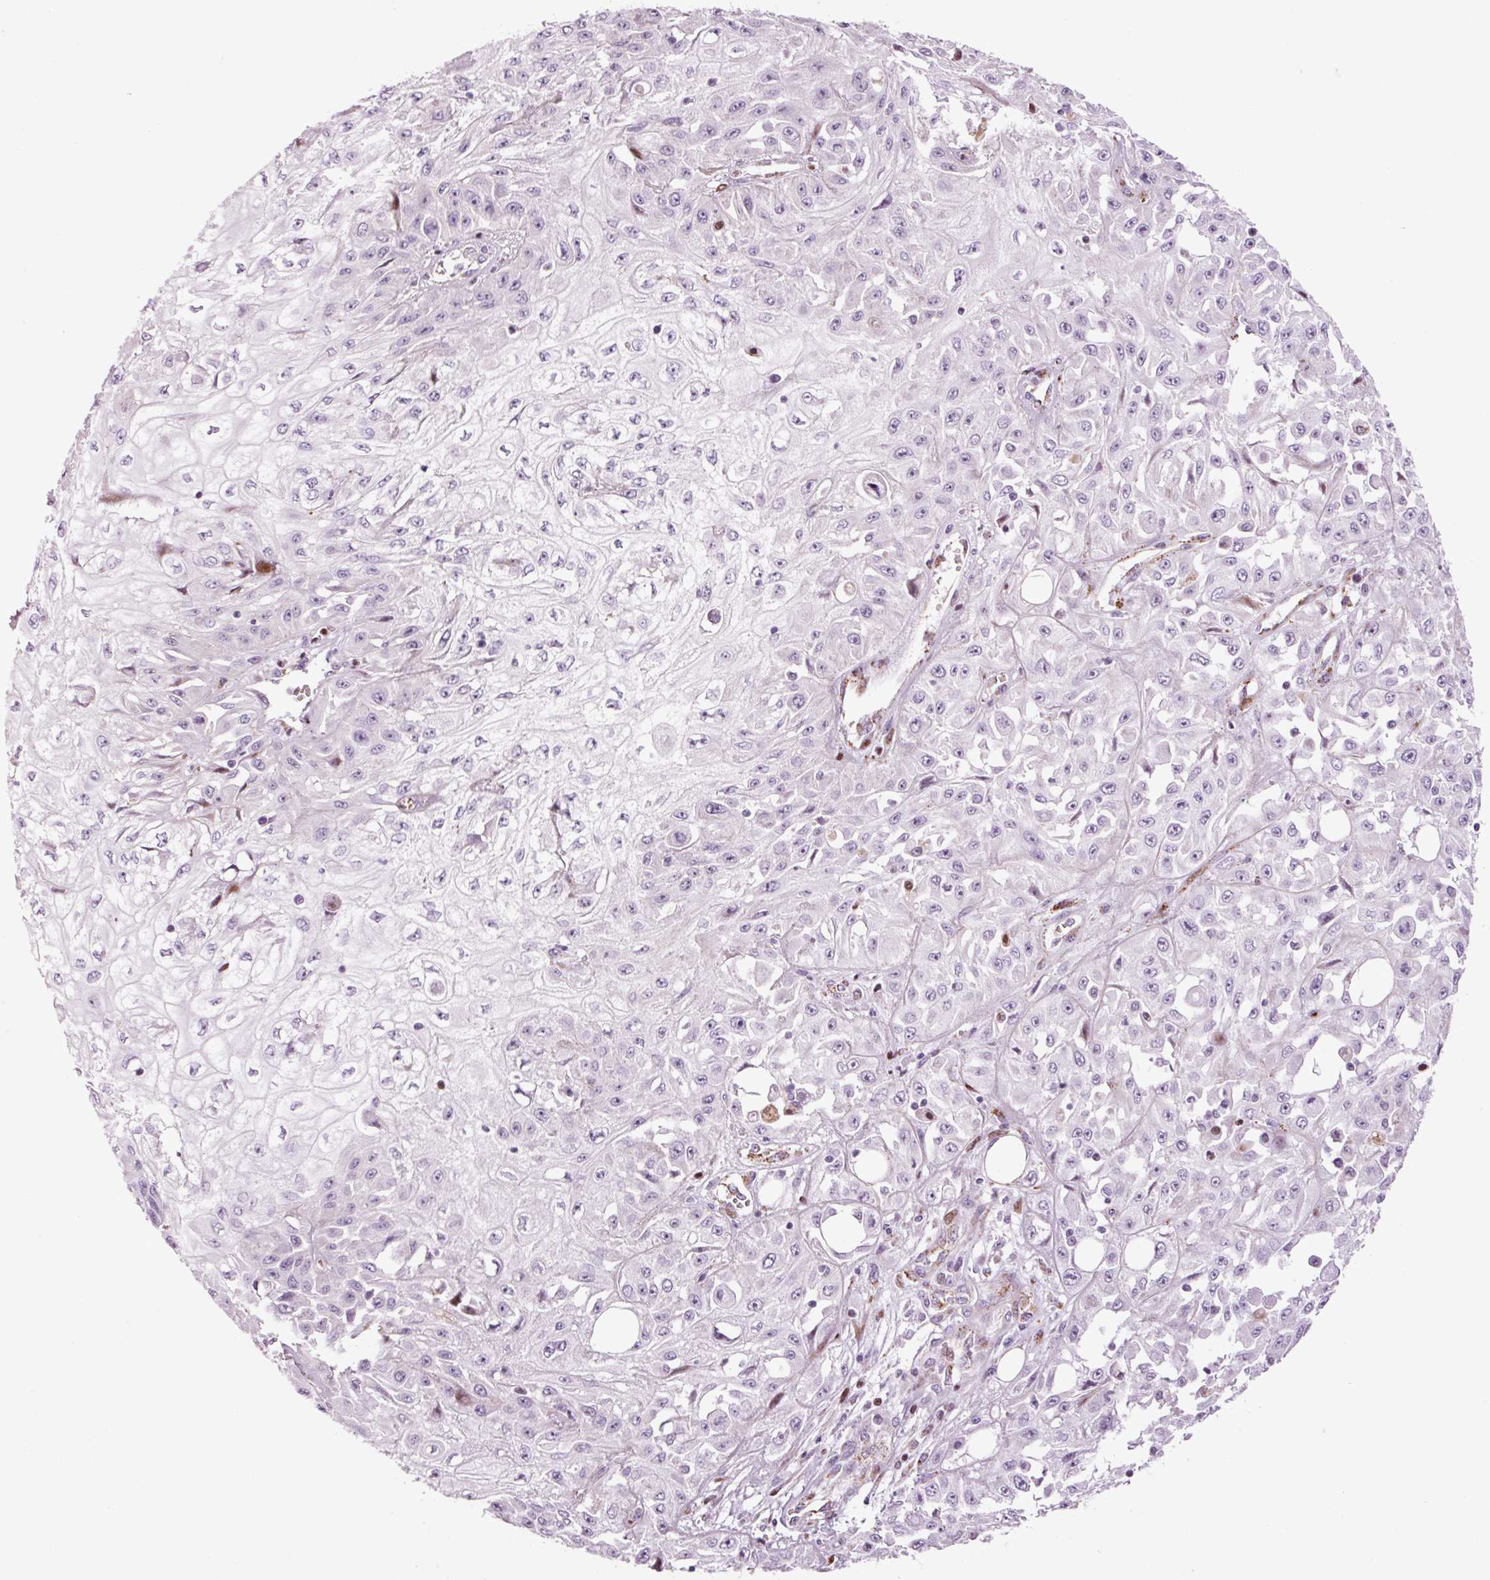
{"staining": {"intensity": "negative", "quantity": "none", "location": "none"}, "tissue": "skin cancer", "cell_type": "Tumor cells", "image_type": "cancer", "snomed": [{"axis": "morphology", "description": "Squamous cell carcinoma, NOS"}, {"axis": "morphology", "description": "Squamous cell carcinoma, metastatic, NOS"}, {"axis": "topography", "description": "Skin"}, {"axis": "topography", "description": "Lymph node"}], "caption": "Skin cancer (squamous cell carcinoma) was stained to show a protein in brown. There is no significant expression in tumor cells.", "gene": "ANKRD20A1", "patient": {"sex": "male", "age": 75}}